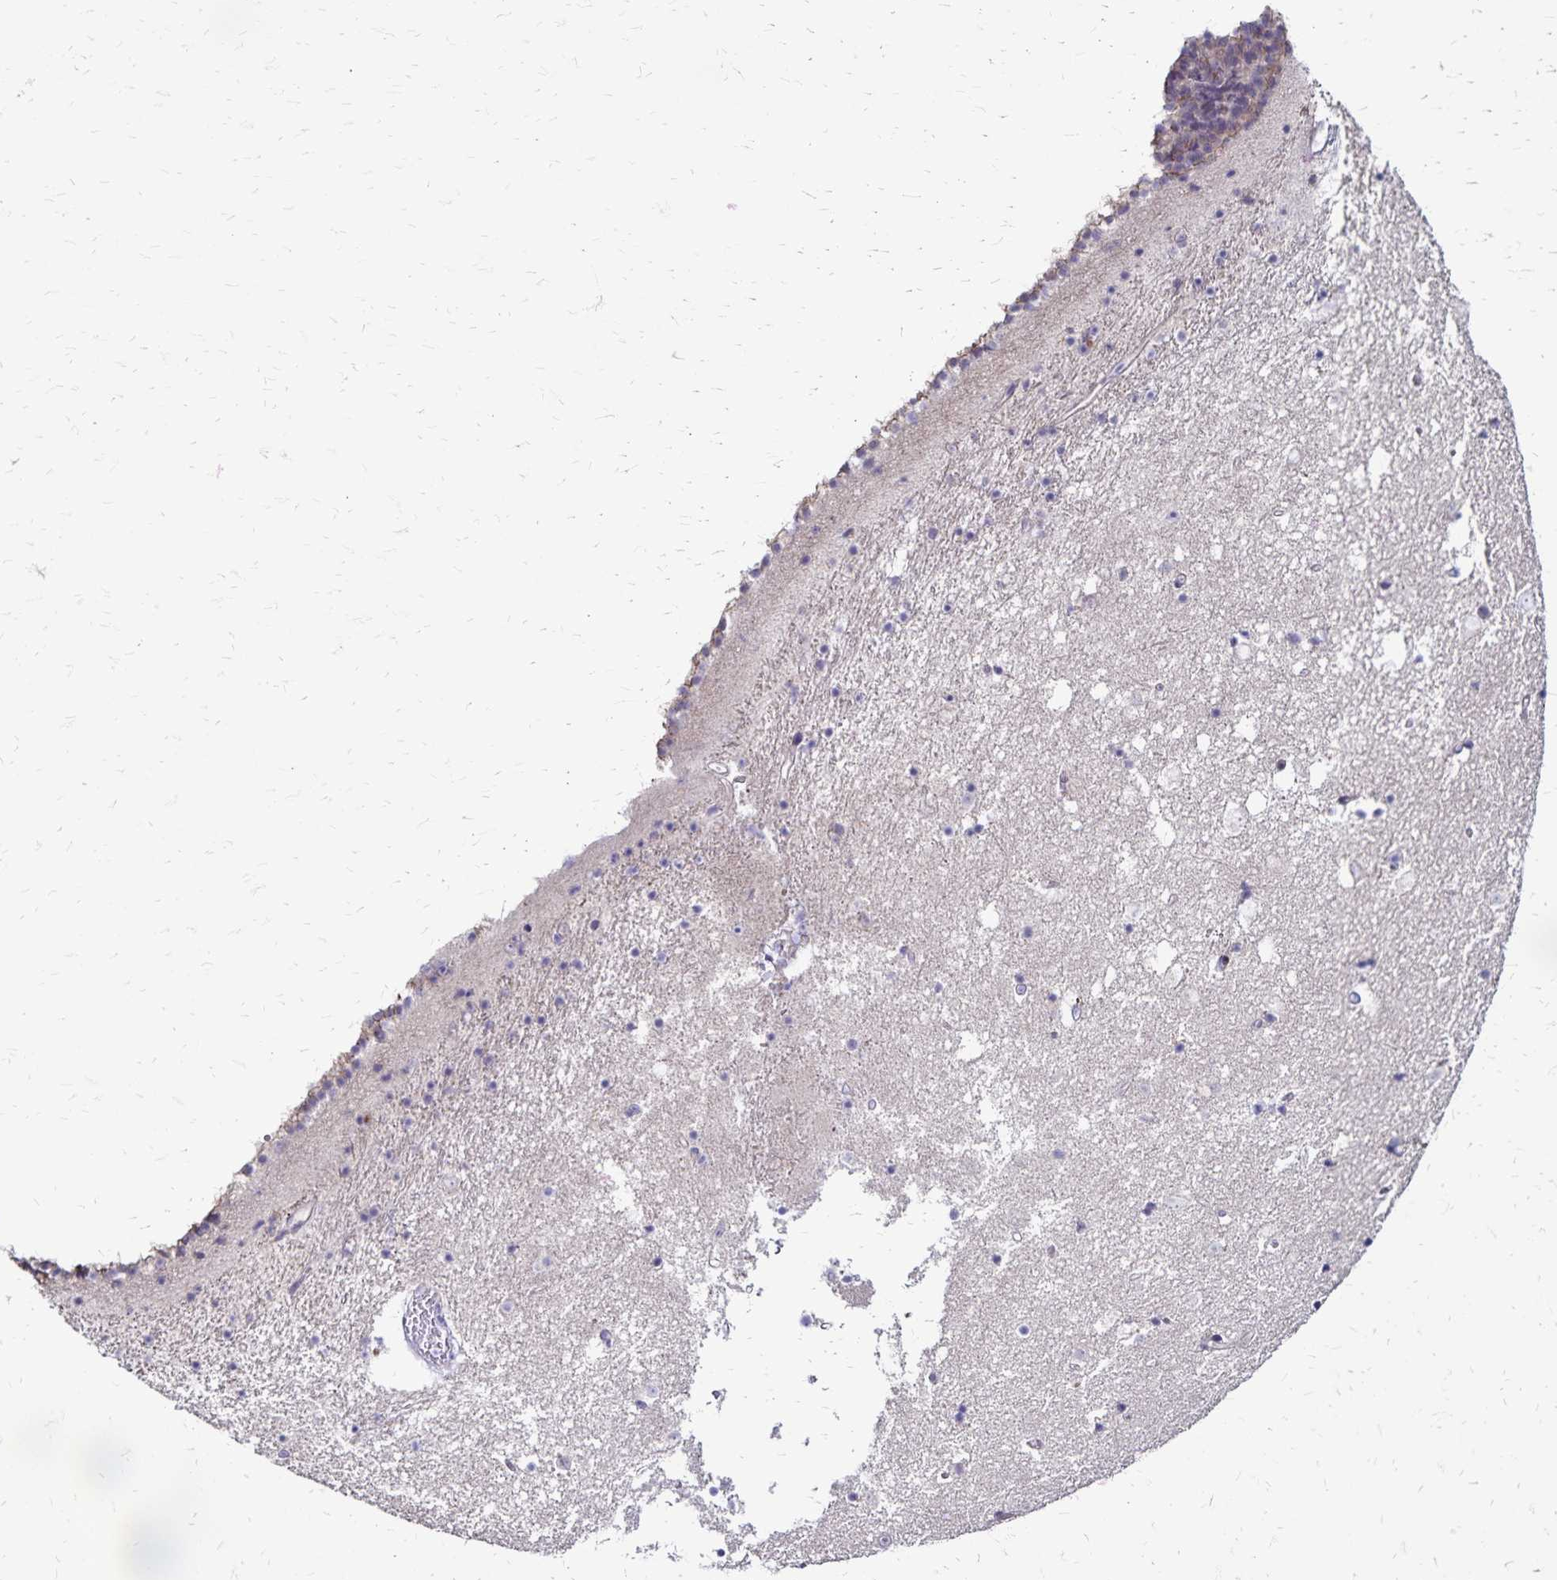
{"staining": {"intensity": "negative", "quantity": "none", "location": "none"}, "tissue": "caudate", "cell_type": "Glial cells", "image_type": "normal", "snomed": [{"axis": "morphology", "description": "Normal tissue, NOS"}, {"axis": "topography", "description": "Lateral ventricle wall"}], "caption": "Immunohistochemistry (IHC) photomicrograph of benign caudate: caudate stained with DAB (3,3'-diaminobenzidine) displays no significant protein positivity in glial cells.", "gene": "NAGPA", "patient": {"sex": "female", "age": 71}}